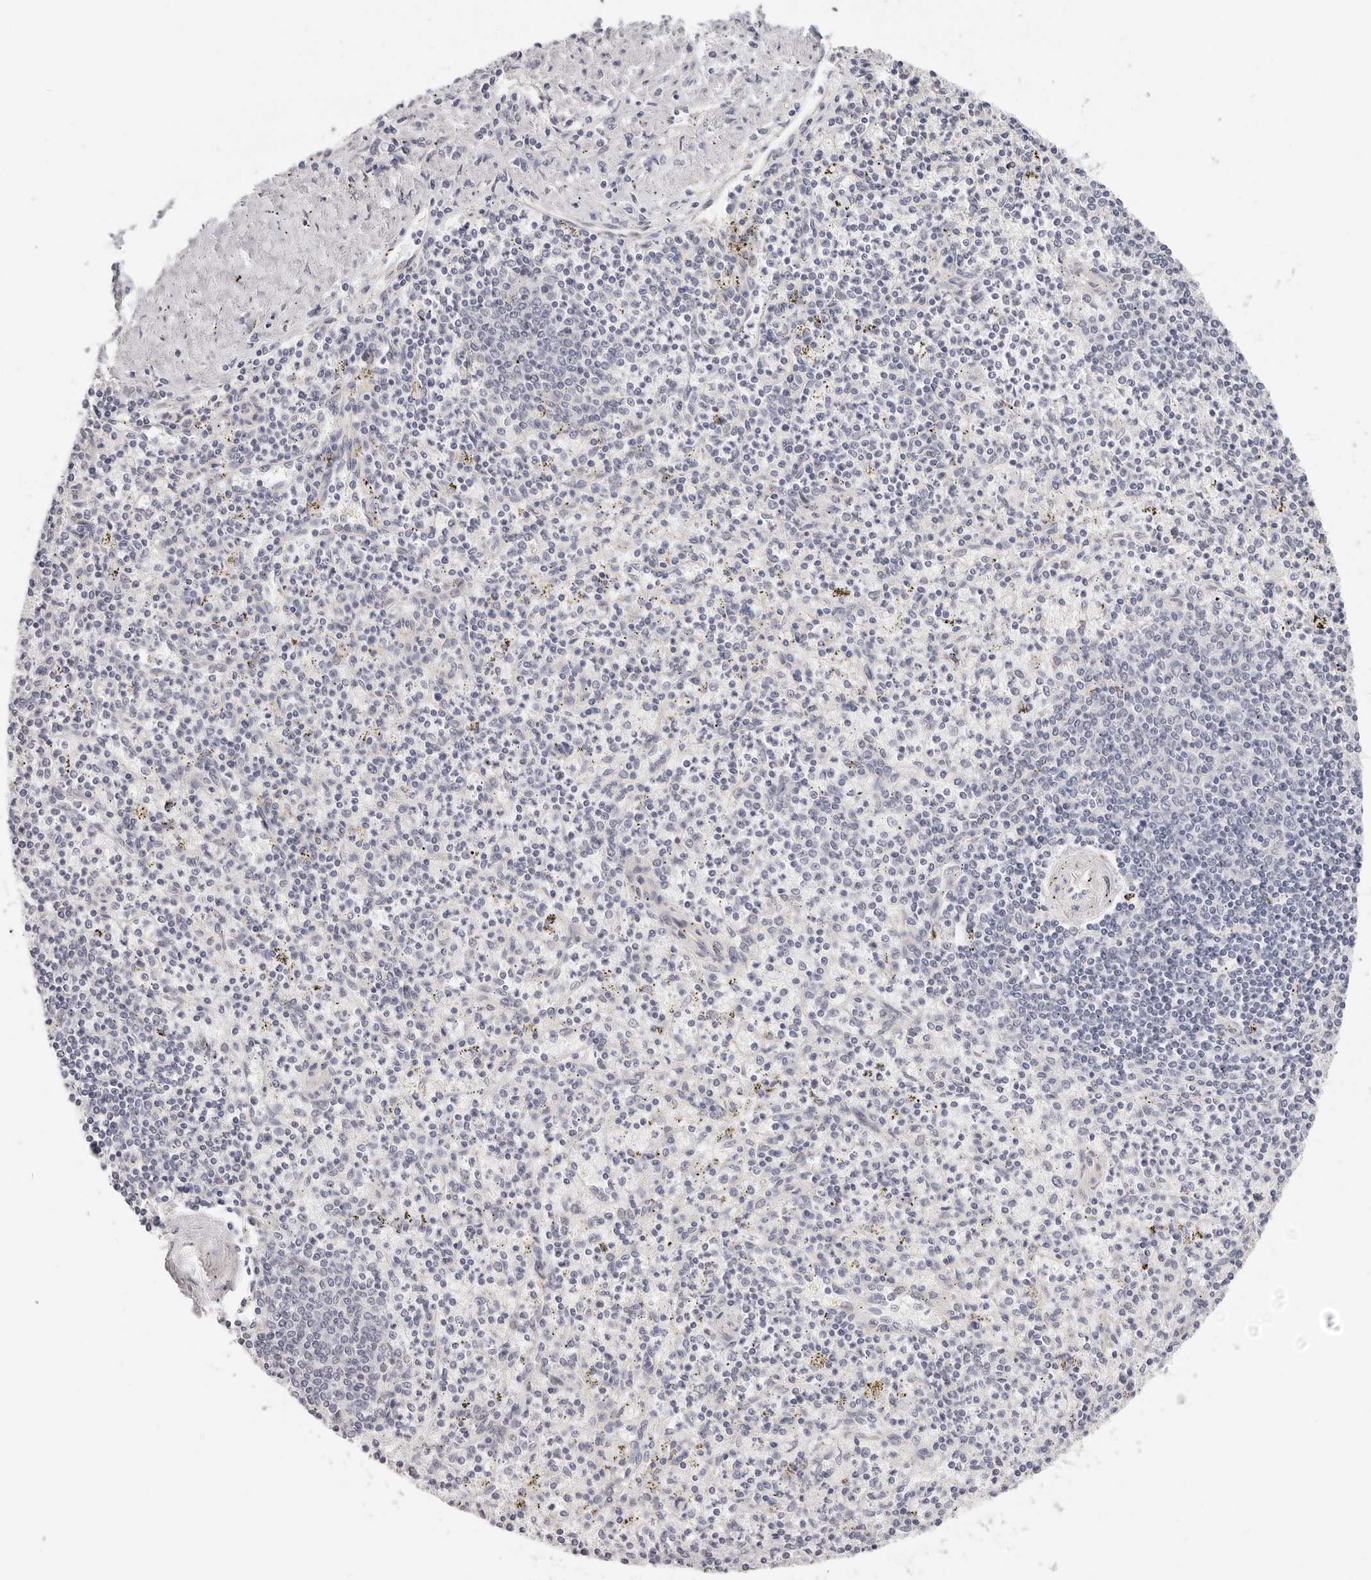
{"staining": {"intensity": "negative", "quantity": "none", "location": "none"}, "tissue": "spleen", "cell_type": "Cells in red pulp", "image_type": "normal", "snomed": [{"axis": "morphology", "description": "Normal tissue, NOS"}, {"axis": "topography", "description": "Spleen"}], "caption": "Immunohistochemical staining of unremarkable human spleen shows no significant expression in cells in red pulp.", "gene": "AFDN", "patient": {"sex": "male", "age": 72}}